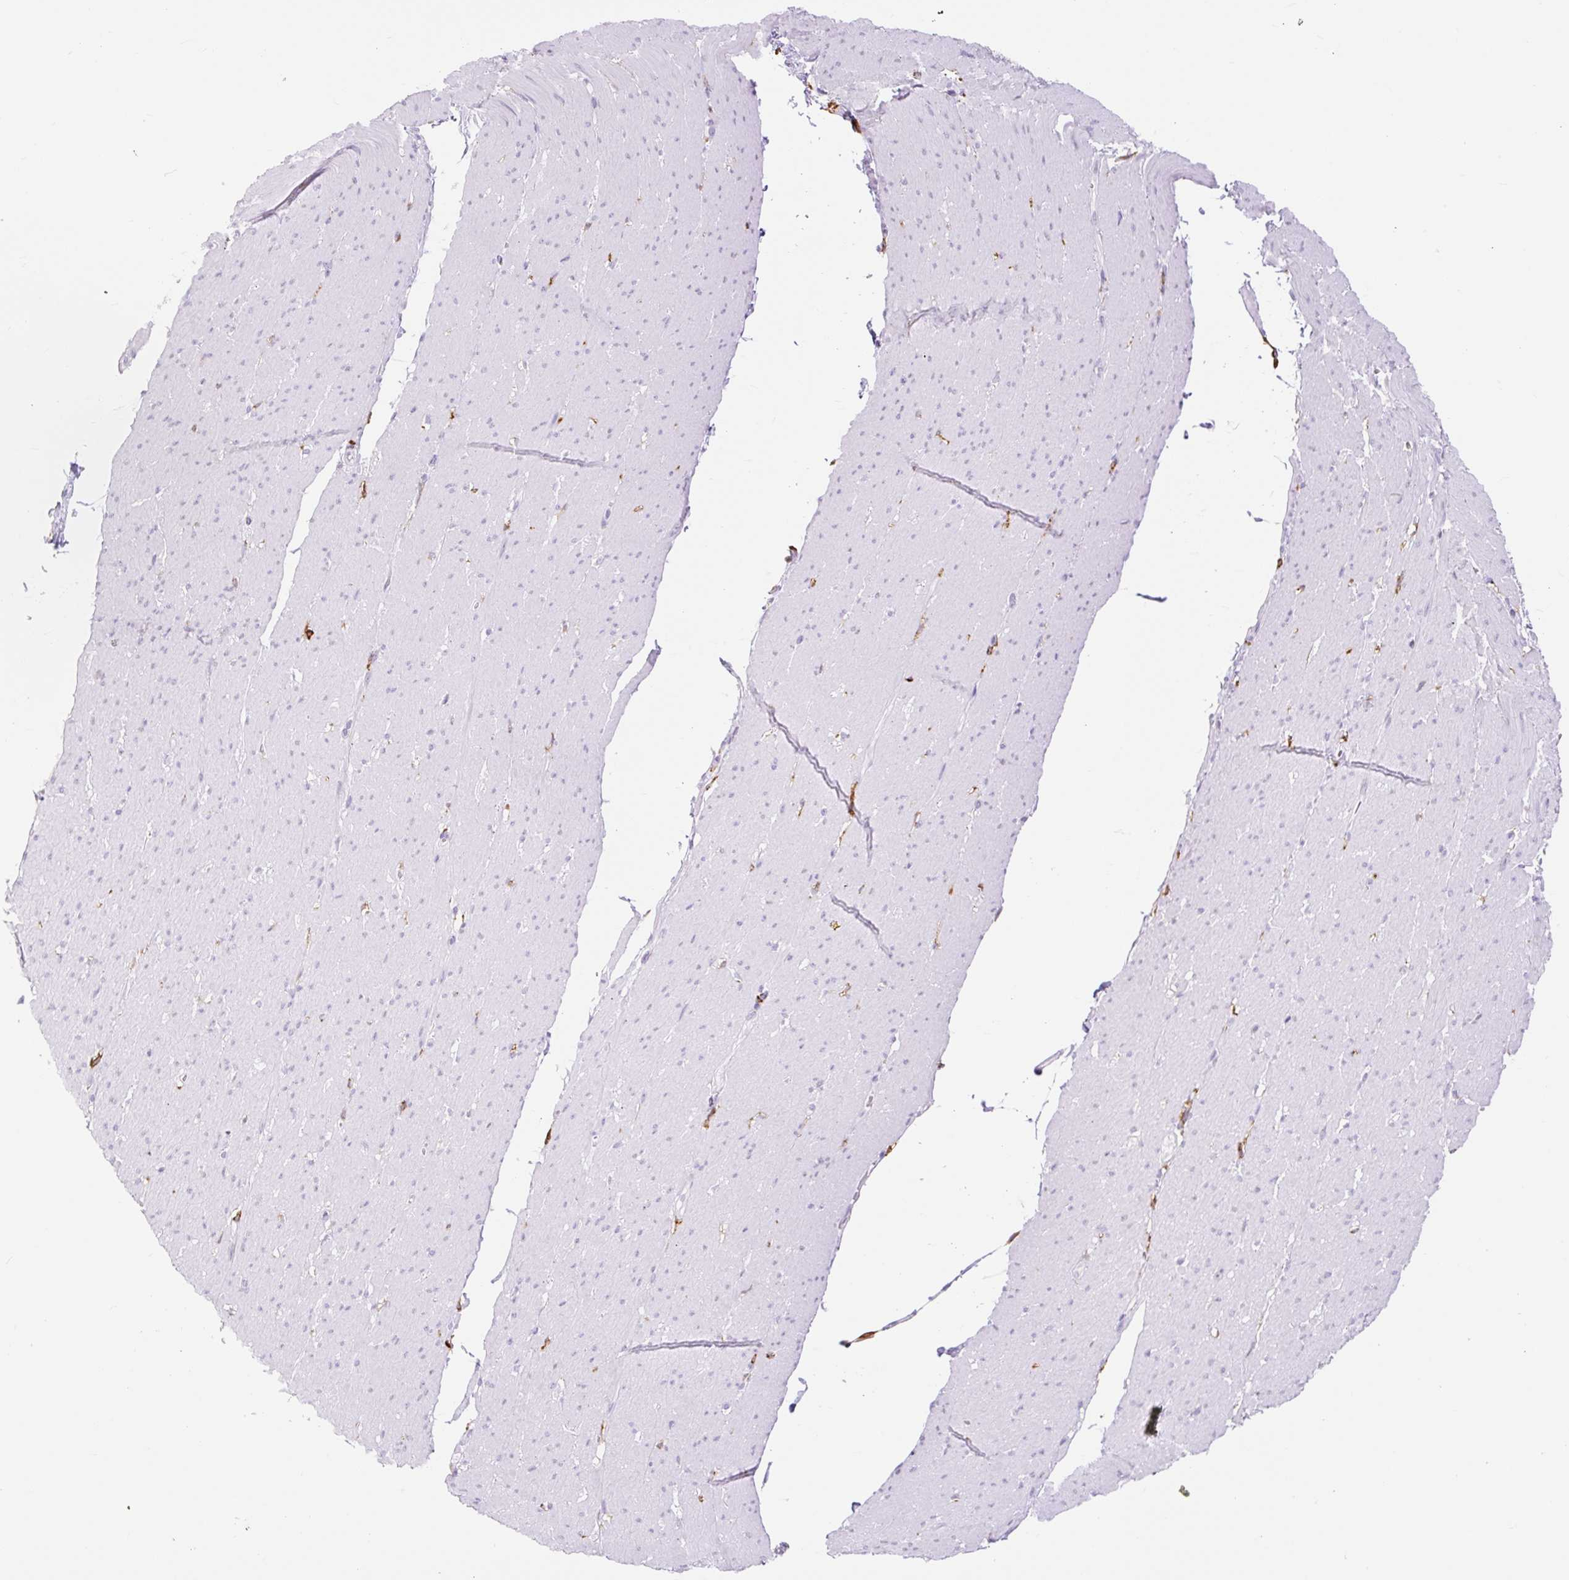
{"staining": {"intensity": "negative", "quantity": "none", "location": "none"}, "tissue": "smooth muscle", "cell_type": "Smooth muscle cells", "image_type": "normal", "snomed": [{"axis": "morphology", "description": "Normal tissue, NOS"}, {"axis": "topography", "description": "Smooth muscle"}, {"axis": "topography", "description": "Rectum"}], "caption": "The micrograph exhibits no significant staining in smooth muscle cells of smooth muscle. (Stains: DAB (3,3'-diaminobenzidine) immunohistochemistry (IHC) with hematoxylin counter stain, Microscopy: brightfield microscopy at high magnification).", "gene": "SIGLEC1", "patient": {"sex": "male", "age": 53}}